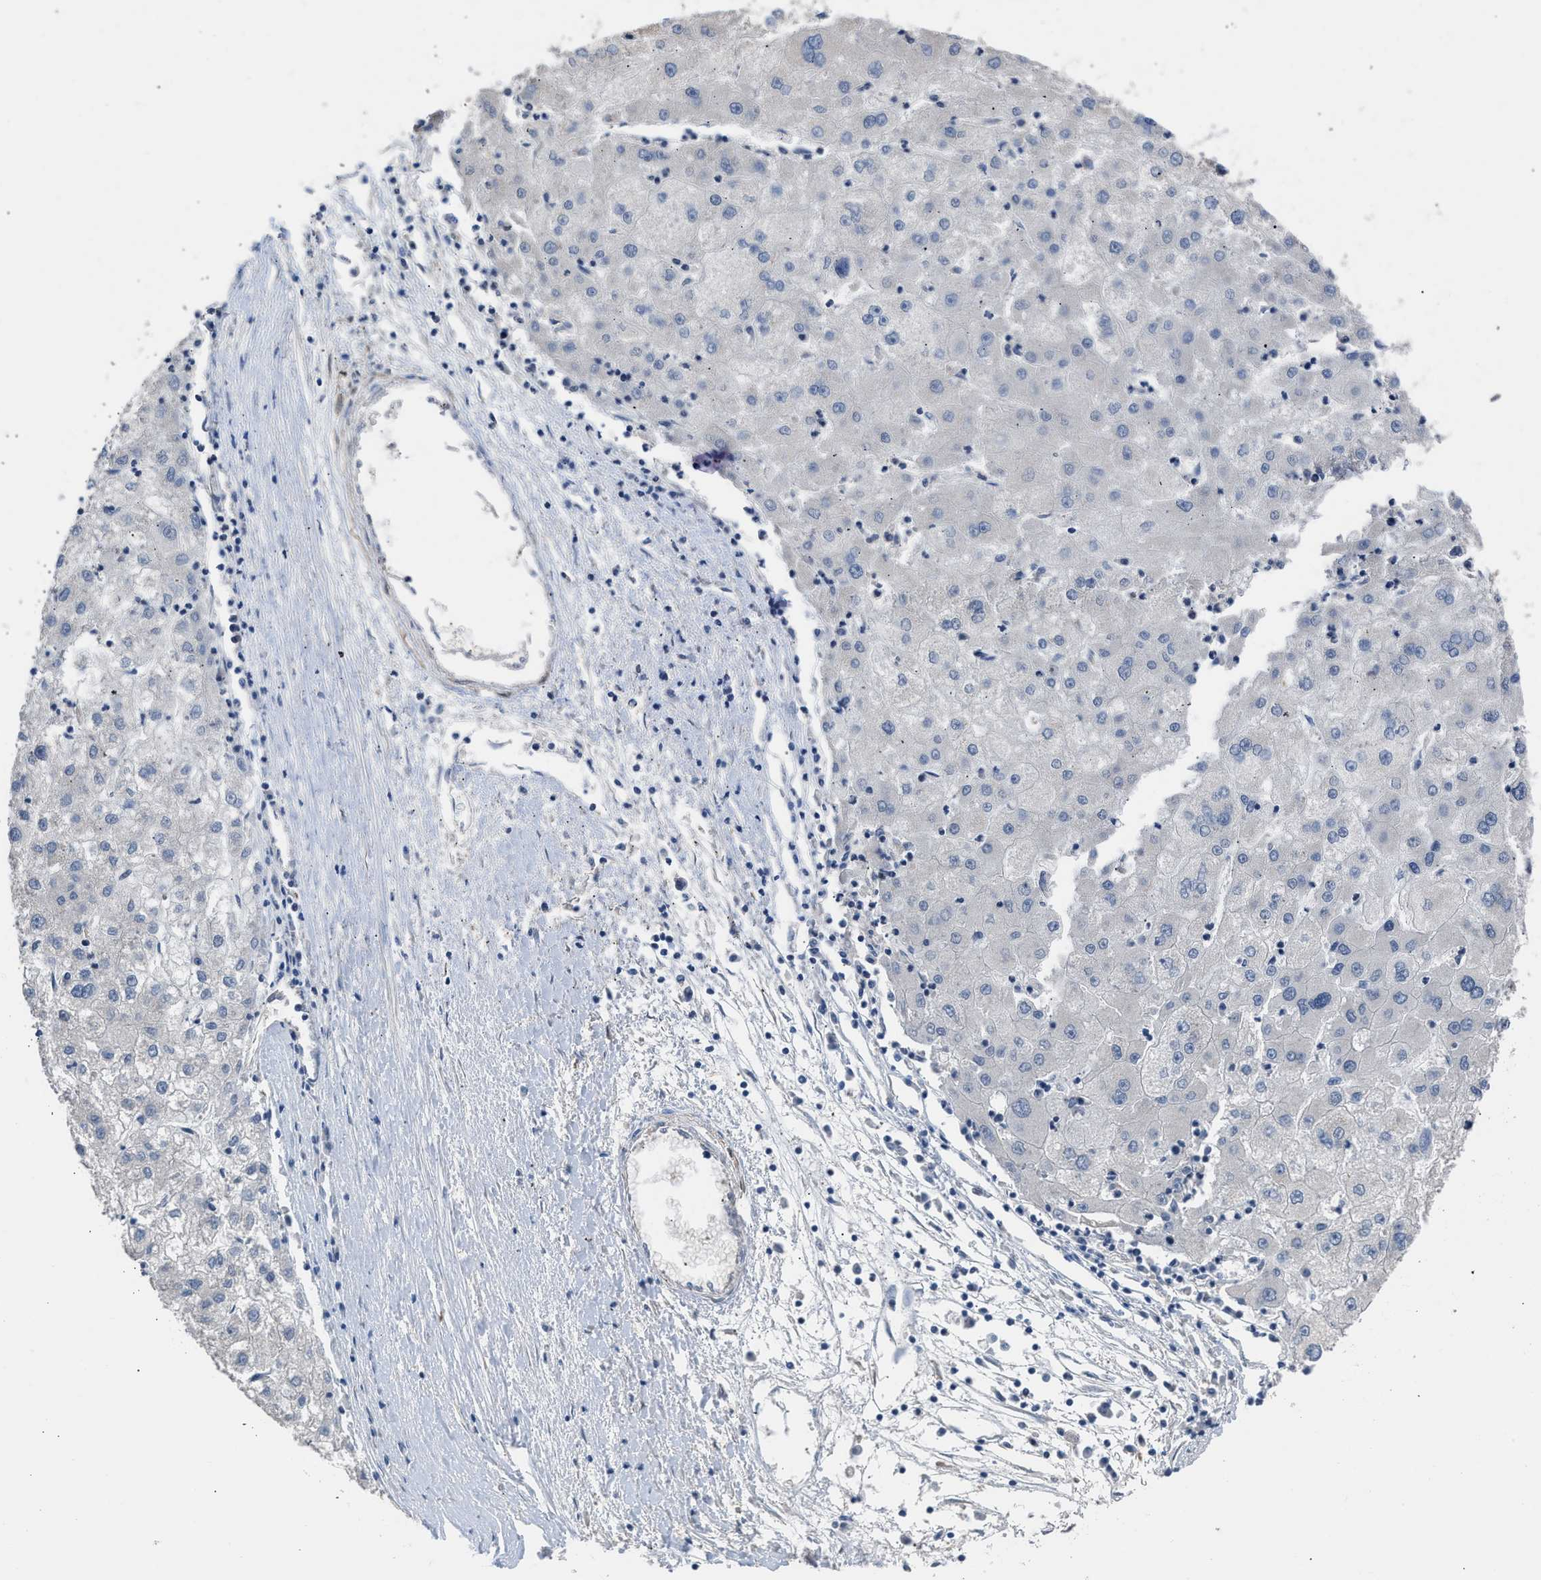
{"staining": {"intensity": "negative", "quantity": "none", "location": "none"}, "tissue": "liver cancer", "cell_type": "Tumor cells", "image_type": "cancer", "snomed": [{"axis": "morphology", "description": "Carcinoma, Hepatocellular, NOS"}, {"axis": "topography", "description": "Liver"}], "caption": "A histopathology image of liver hepatocellular carcinoma stained for a protein reveals no brown staining in tumor cells. (DAB (3,3'-diaminobenzidine) IHC visualized using brightfield microscopy, high magnification).", "gene": "TERF2IP", "patient": {"sex": "male", "age": 72}}